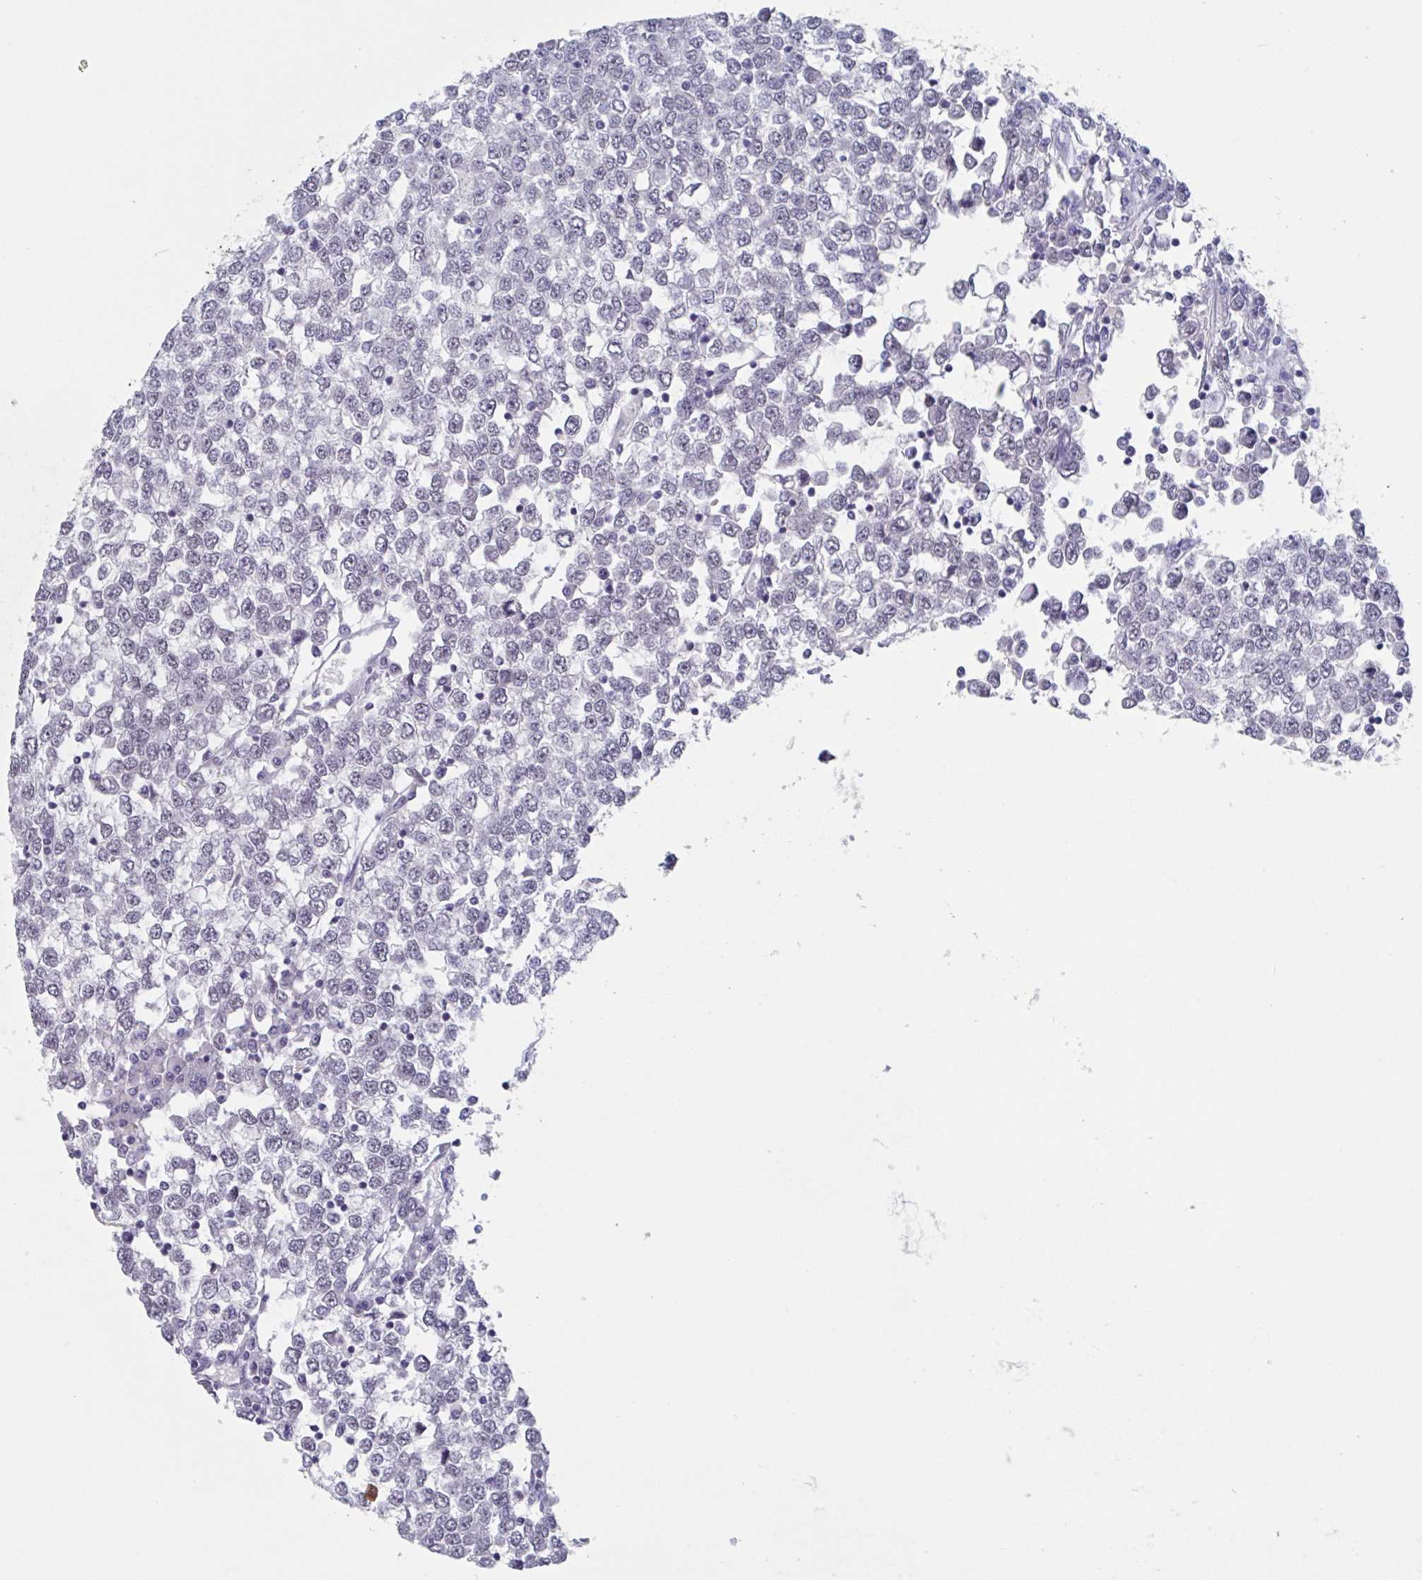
{"staining": {"intensity": "negative", "quantity": "none", "location": "none"}, "tissue": "testis cancer", "cell_type": "Tumor cells", "image_type": "cancer", "snomed": [{"axis": "morphology", "description": "Seminoma, NOS"}, {"axis": "topography", "description": "Testis"}], "caption": "IHC histopathology image of testis seminoma stained for a protein (brown), which demonstrates no expression in tumor cells.", "gene": "KDM4D", "patient": {"sex": "male", "age": 65}}